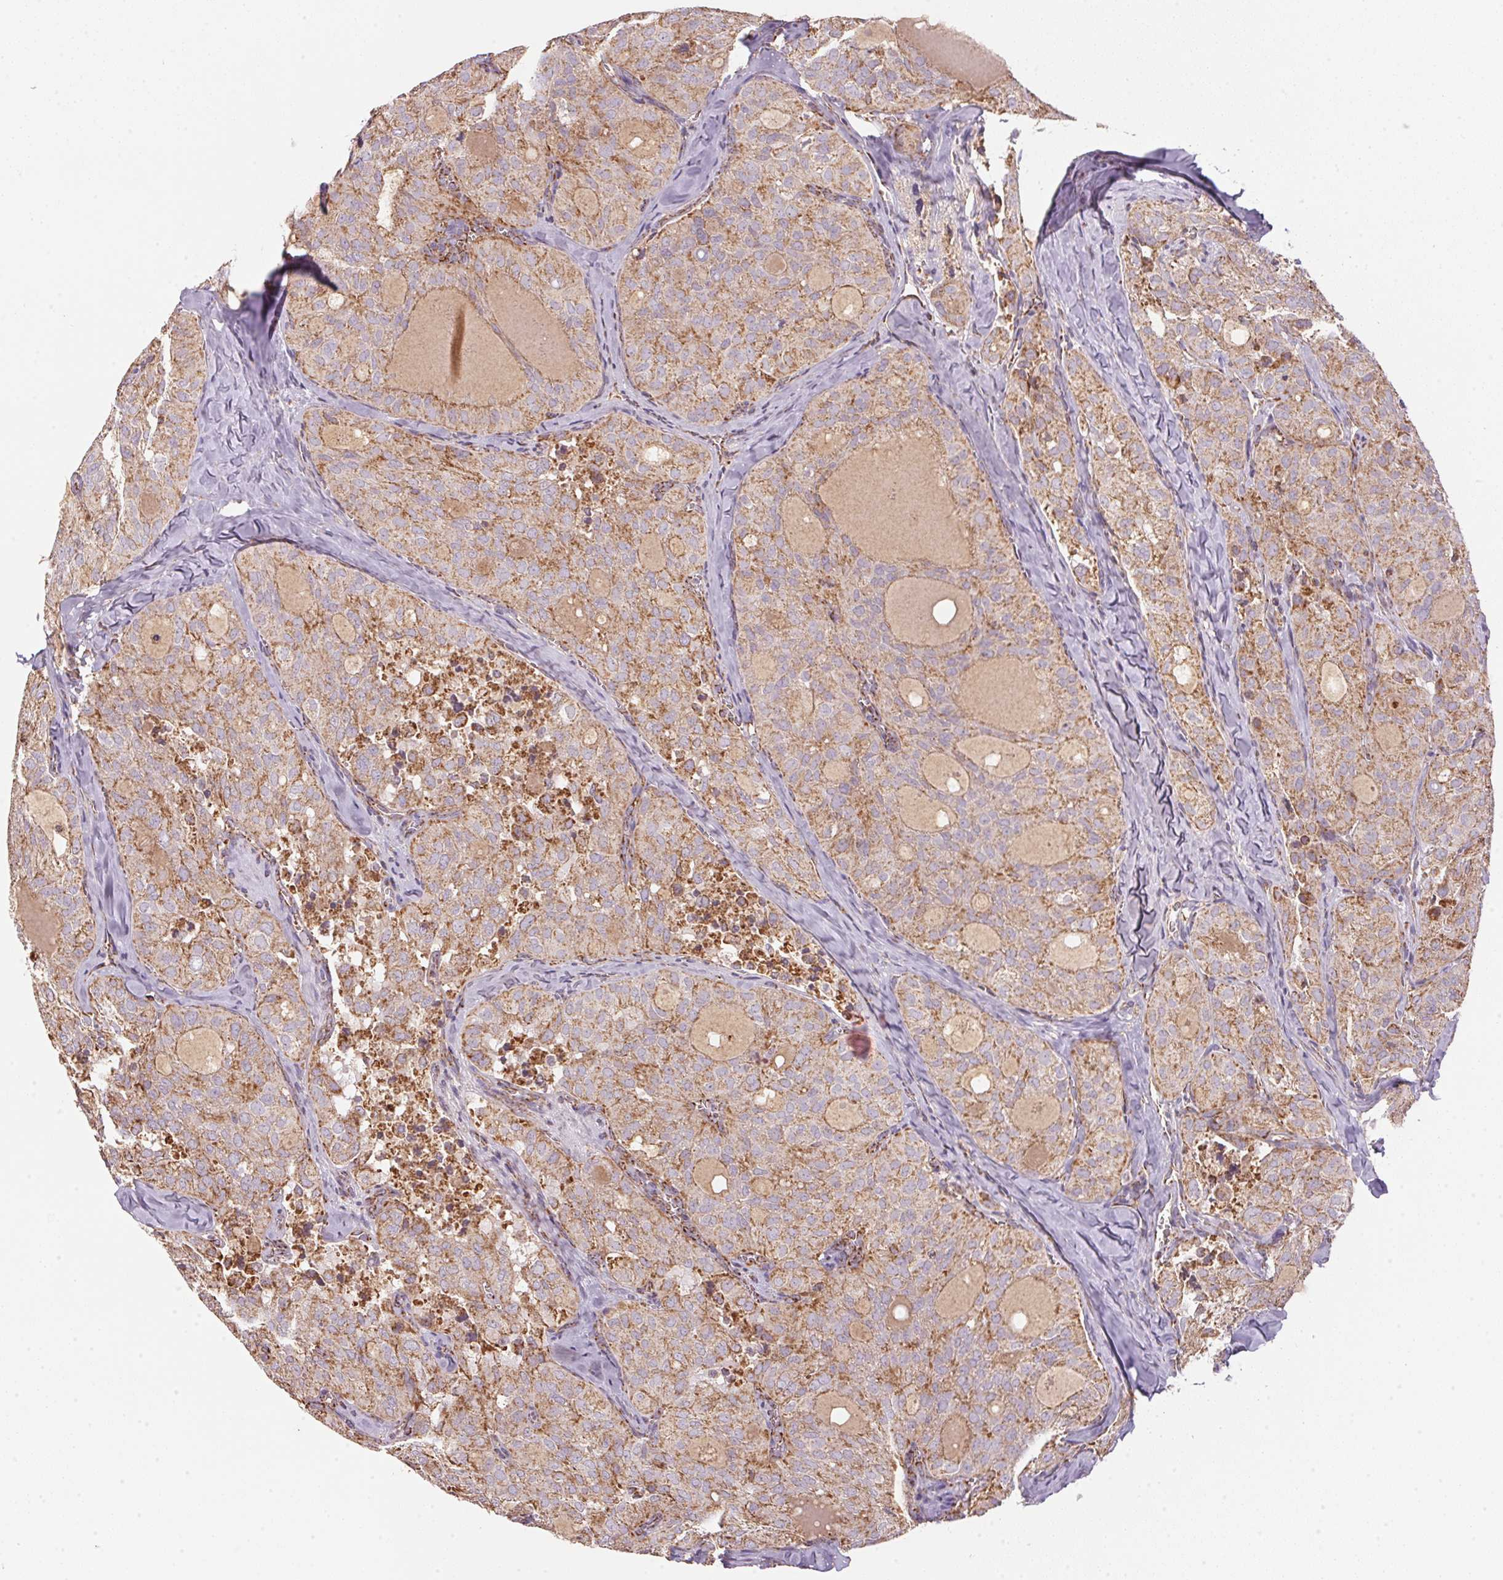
{"staining": {"intensity": "moderate", "quantity": ">75%", "location": "cytoplasmic/membranous"}, "tissue": "thyroid cancer", "cell_type": "Tumor cells", "image_type": "cancer", "snomed": [{"axis": "morphology", "description": "Follicular adenoma carcinoma, NOS"}, {"axis": "topography", "description": "Thyroid gland"}], "caption": "DAB immunohistochemical staining of thyroid cancer (follicular adenoma carcinoma) demonstrates moderate cytoplasmic/membranous protein staining in about >75% of tumor cells.", "gene": "NDUFS2", "patient": {"sex": "male", "age": 75}}